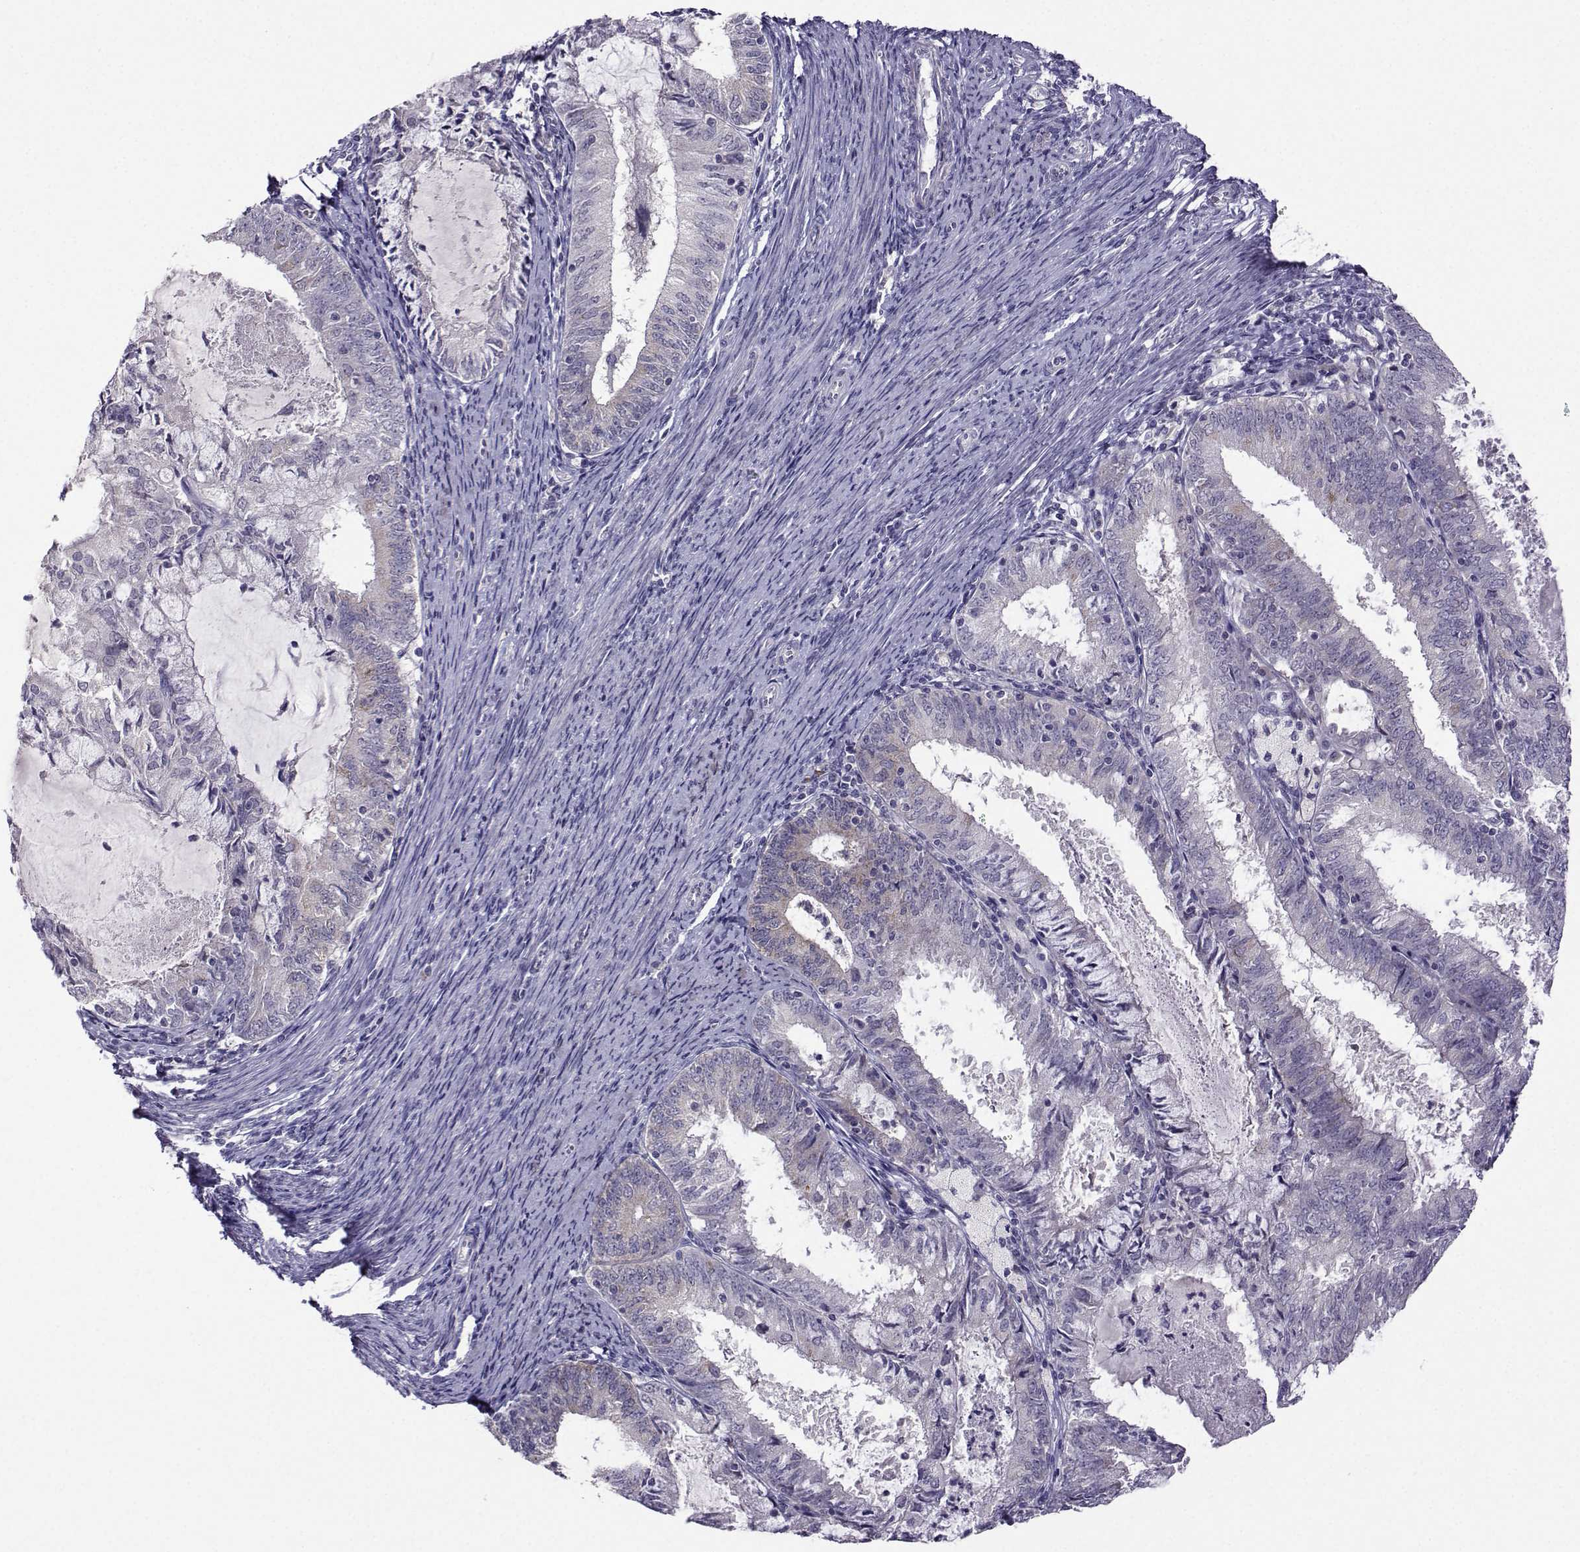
{"staining": {"intensity": "negative", "quantity": "none", "location": "none"}, "tissue": "endometrial cancer", "cell_type": "Tumor cells", "image_type": "cancer", "snomed": [{"axis": "morphology", "description": "Adenocarcinoma, NOS"}, {"axis": "topography", "description": "Endometrium"}], "caption": "Endometrial cancer (adenocarcinoma) was stained to show a protein in brown. There is no significant staining in tumor cells.", "gene": "DDX20", "patient": {"sex": "female", "age": 57}}